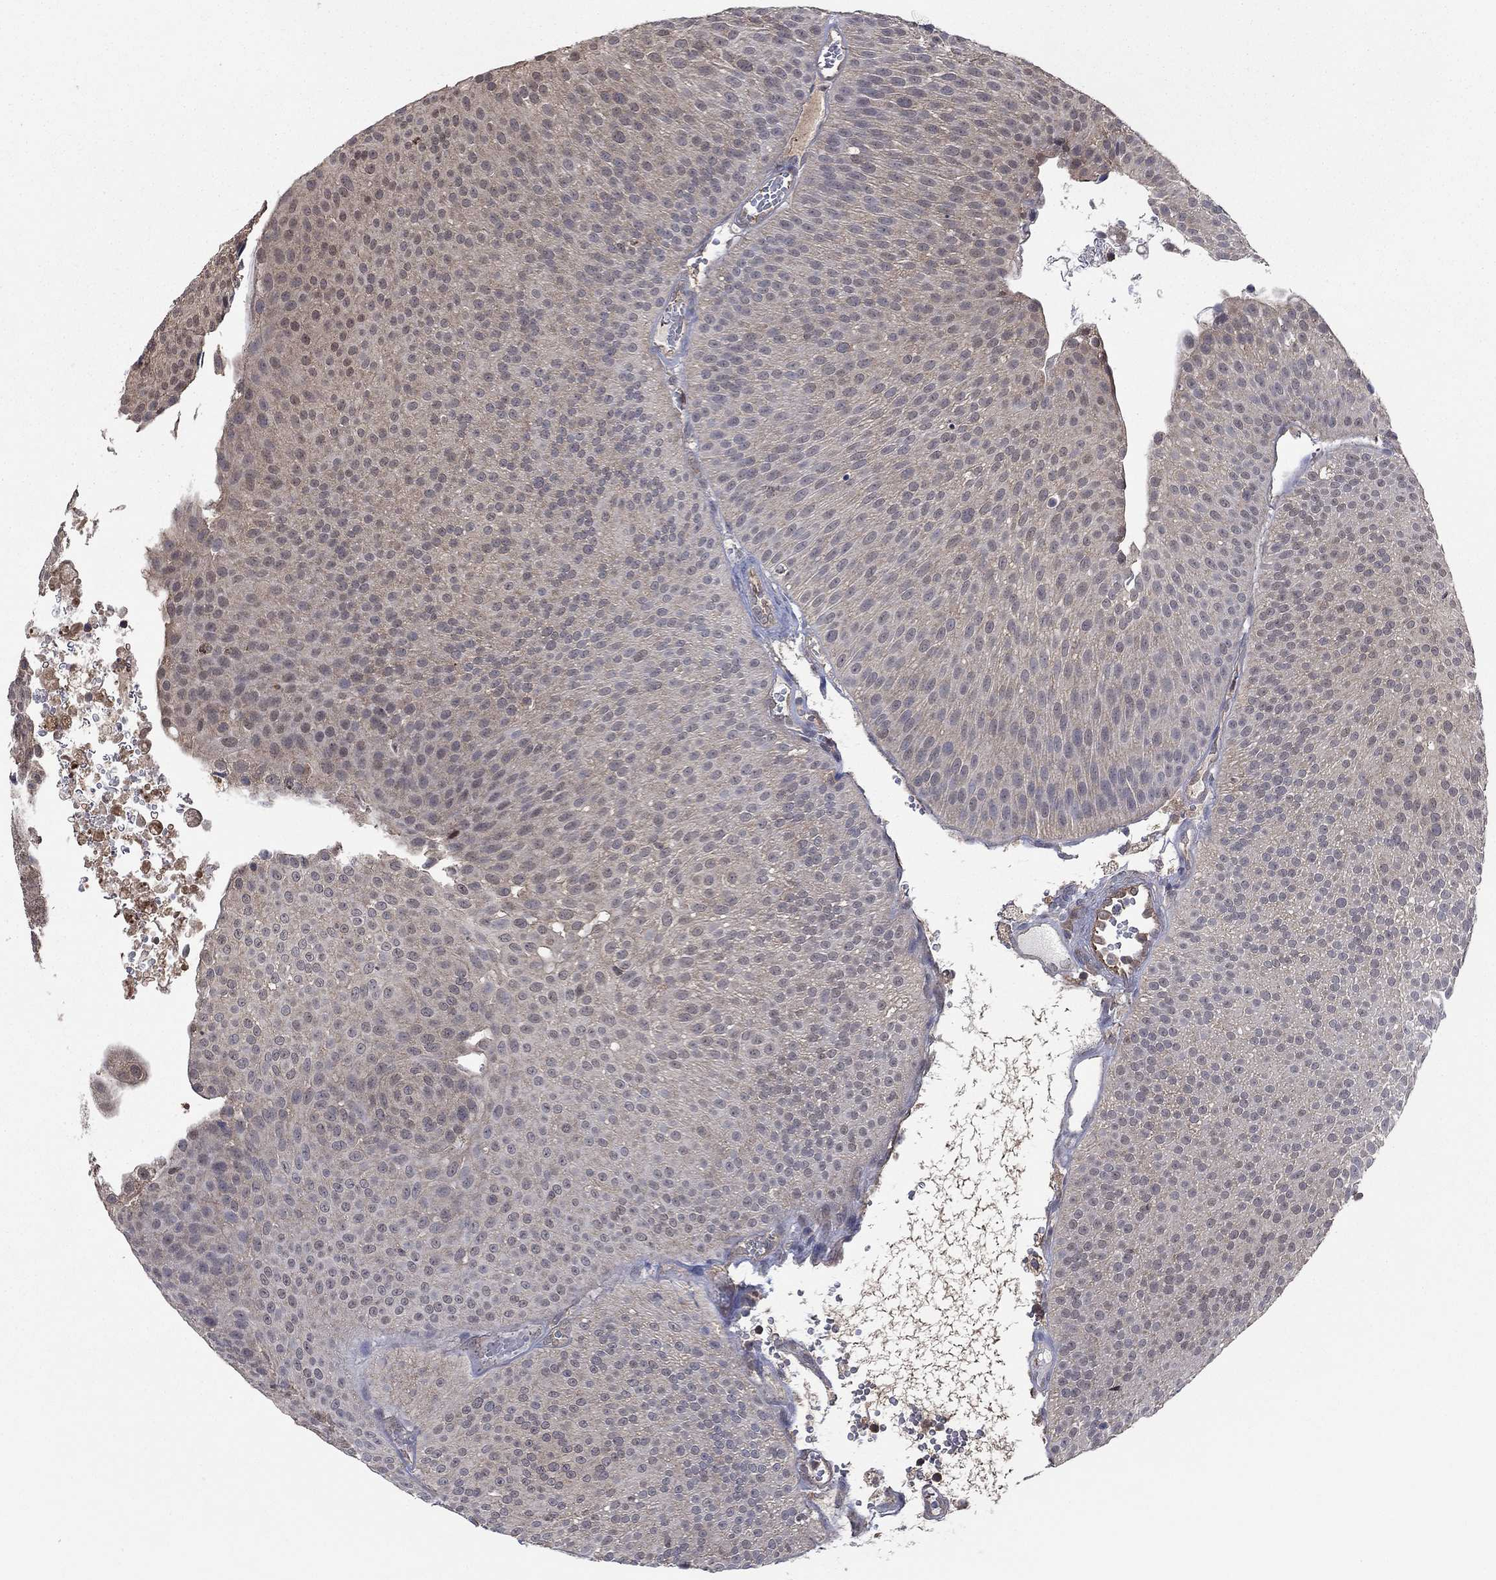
{"staining": {"intensity": "weak", "quantity": "25%-75%", "location": "cytoplasmic/membranous"}, "tissue": "urothelial cancer", "cell_type": "Tumor cells", "image_type": "cancer", "snomed": [{"axis": "morphology", "description": "Urothelial carcinoma, Low grade"}, {"axis": "topography", "description": "Urinary bladder"}], "caption": "This histopathology image exhibits immunohistochemistry (IHC) staining of human urothelial cancer, with low weak cytoplasmic/membranous expression in about 25%-75% of tumor cells.", "gene": "RNF114", "patient": {"sex": "male", "age": 65}}